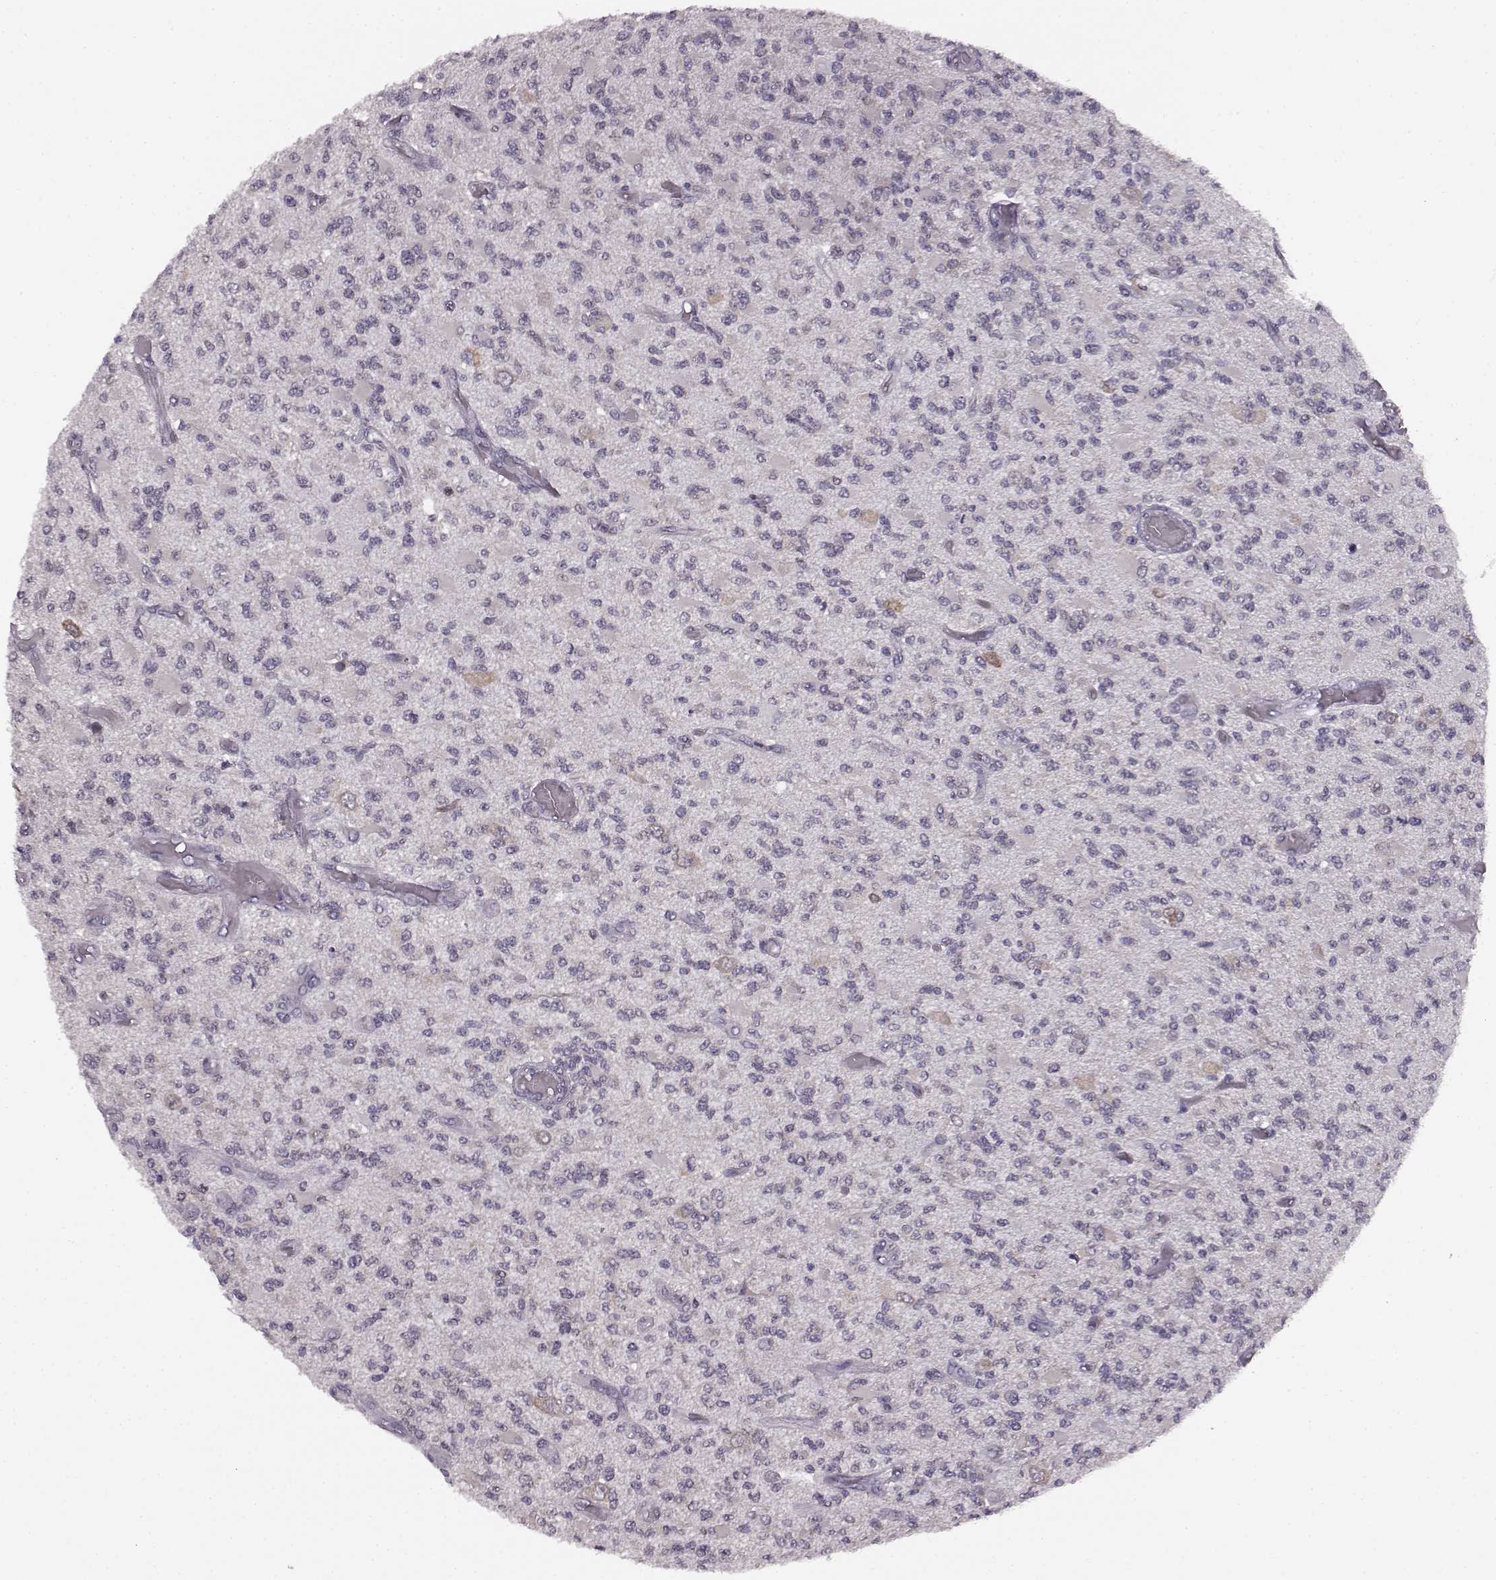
{"staining": {"intensity": "negative", "quantity": "none", "location": "none"}, "tissue": "glioma", "cell_type": "Tumor cells", "image_type": "cancer", "snomed": [{"axis": "morphology", "description": "Glioma, malignant, High grade"}, {"axis": "topography", "description": "Brain"}], "caption": "Tumor cells are negative for brown protein staining in glioma.", "gene": "SEMG2", "patient": {"sex": "female", "age": 63}}